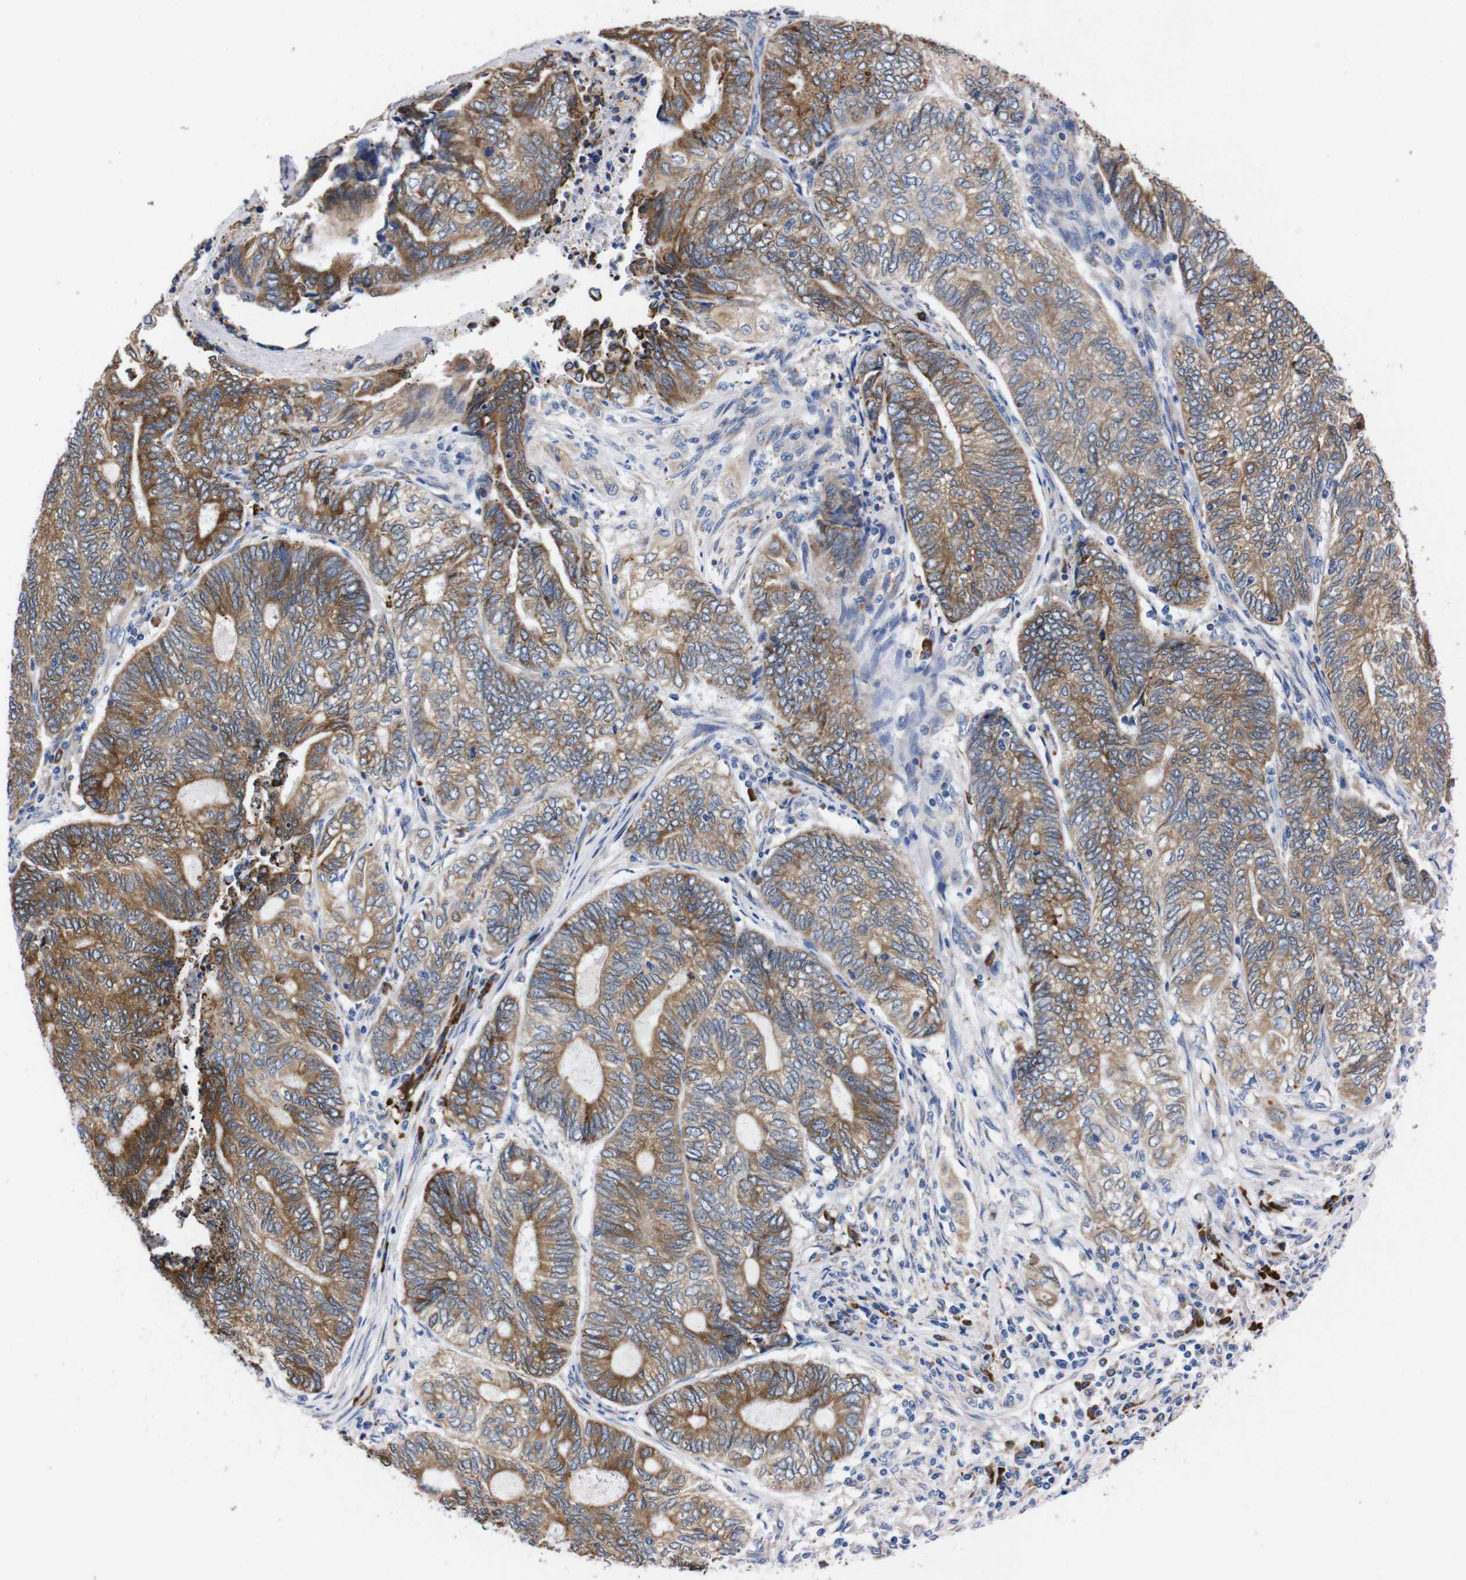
{"staining": {"intensity": "moderate", "quantity": ">75%", "location": "cytoplasmic/membranous"}, "tissue": "endometrial cancer", "cell_type": "Tumor cells", "image_type": "cancer", "snomed": [{"axis": "morphology", "description": "Adenocarcinoma, NOS"}, {"axis": "topography", "description": "Uterus"}, {"axis": "topography", "description": "Endometrium"}], "caption": "Adenocarcinoma (endometrial) was stained to show a protein in brown. There is medium levels of moderate cytoplasmic/membranous positivity in approximately >75% of tumor cells.", "gene": "NEBL", "patient": {"sex": "female", "age": 70}}